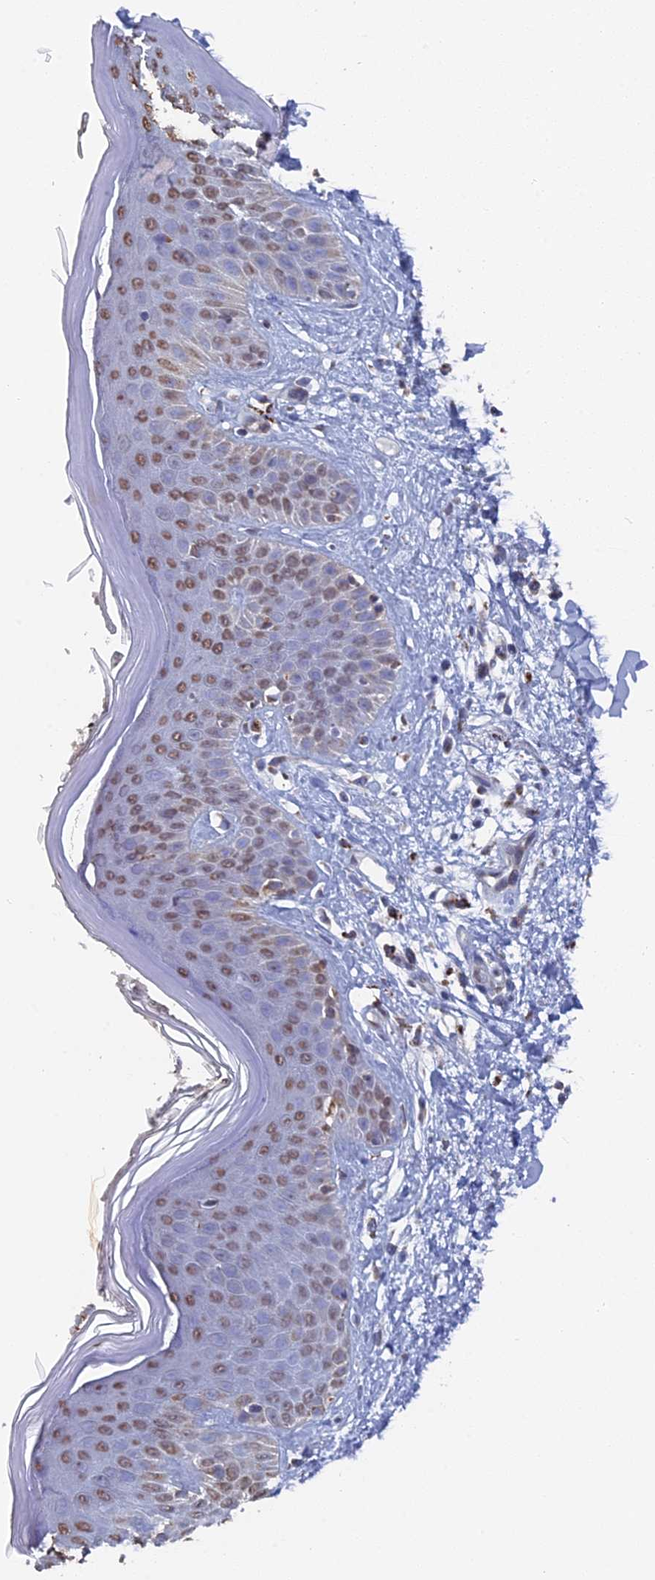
{"staining": {"intensity": "negative", "quantity": "none", "location": "none"}, "tissue": "skin", "cell_type": "Fibroblasts", "image_type": "normal", "snomed": [{"axis": "morphology", "description": "Normal tissue, NOS"}, {"axis": "topography", "description": "Skin"}], "caption": "Skin was stained to show a protein in brown. There is no significant expression in fibroblasts. (Stains: DAB (3,3'-diaminobenzidine) immunohistochemistry with hematoxylin counter stain, Microscopy: brightfield microscopy at high magnification).", "gene": "SMG9", "patient": {"sex": "female", "age": 64}}